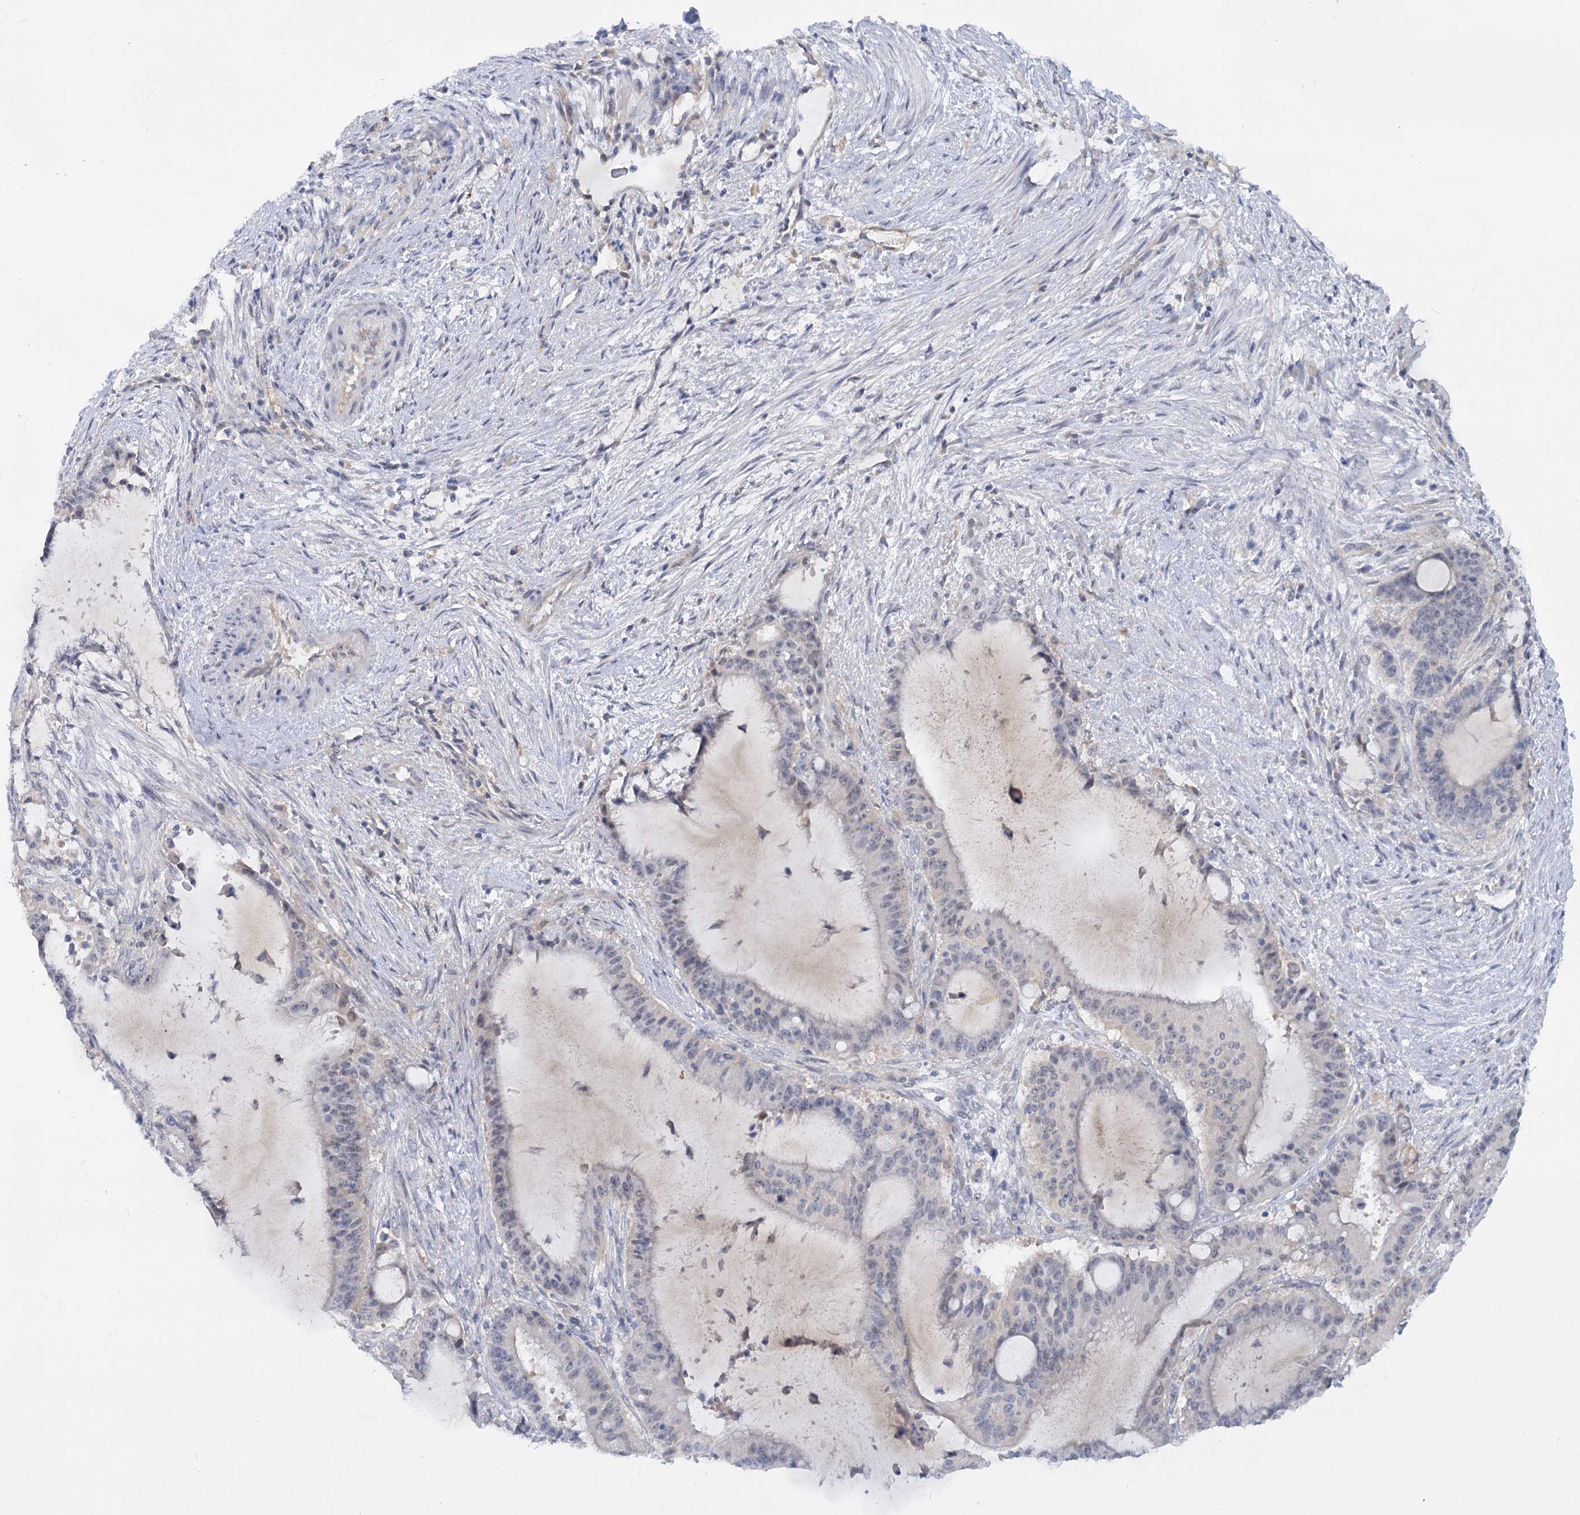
{"staining": {"intensity": "negative", "quantity": "none", "location": "none"}, "tissue": "liver cancer", "cell_type": "Tumor cells", "image_type": "cancer", "snomed": [{"axis": "morphology", "description": "Normal tissue, NOS"}, {"axis": "morphology", "description": "Cholangiocarcinoma"}, {"axis": "topography", "description": "Liver"}, {"axis": "topography", "description": "Peripheral nerve tissue"}], "caption": "Tumor cells show no significant staining in liver cancer (cholangiocarcinoma). (Stains: DAB immunohistochemistry (IHC) with hematoxylin counter stain, Microscopy: brightfield microscopy at high magnification).", "gene": "EFHC2", "patient": {"sex": "female", "age": 73}}